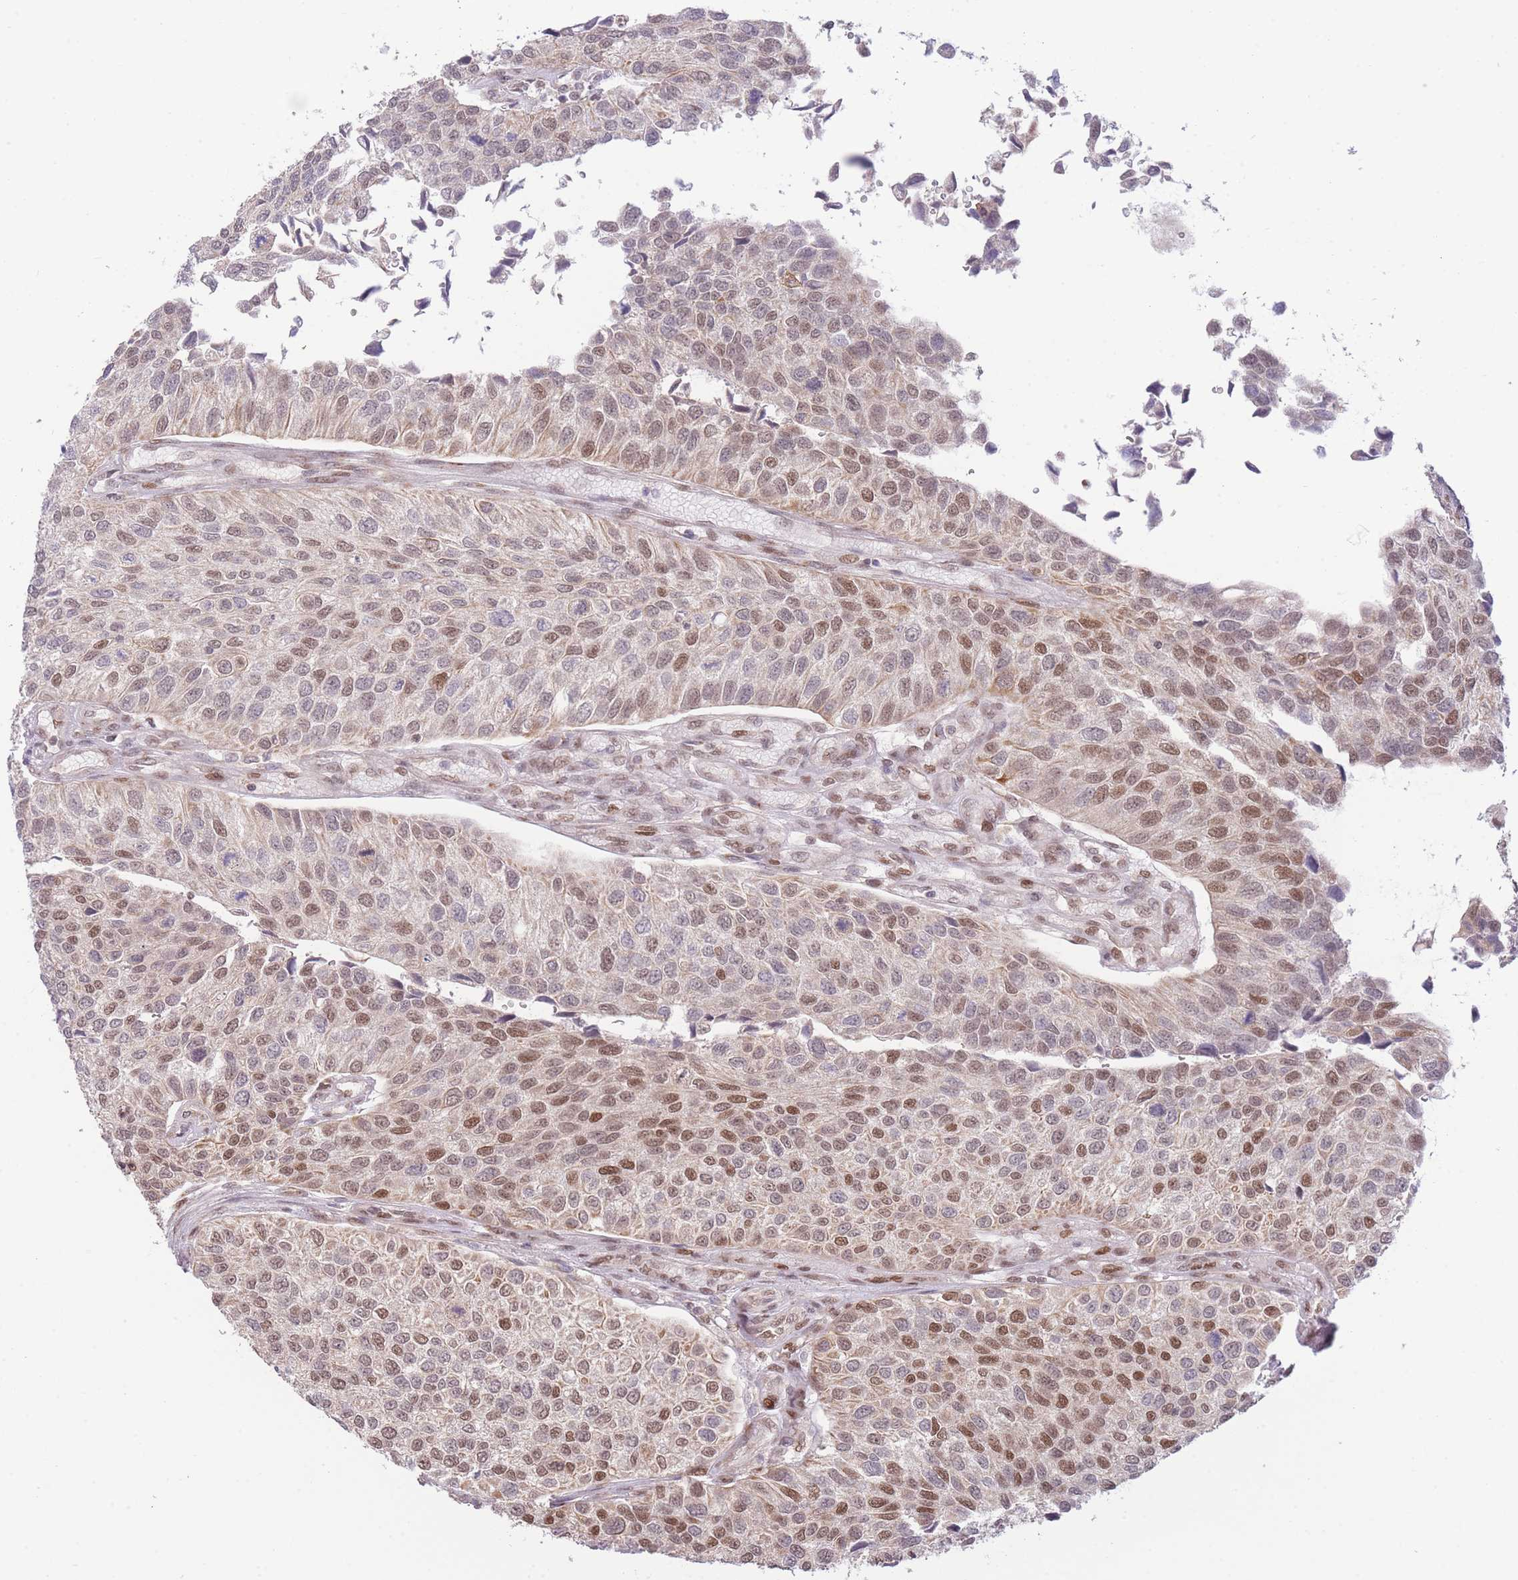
{"staining": {"intensity": "moderate", "quantity": ">75%", "location": "nuclear"}, "tissue": "urothelial cancer", "cell_type": "Tumor cells", "image_type": "cancer", "snomed": [{"axis": "morphology", "description": "Urothelial carcinoma, NOS"}, {"axis": "topography", "description": "Urinary bladder"}], "caption": "Immunohistochemistry histopathology image of human urothelial cancer stained for a protein (brown), which demonstrates medium levels of moderate nuclear staining in about >75% of tumor cells.", "gene": "CARD8", "patient": {"sex": "male", "age": 55}}